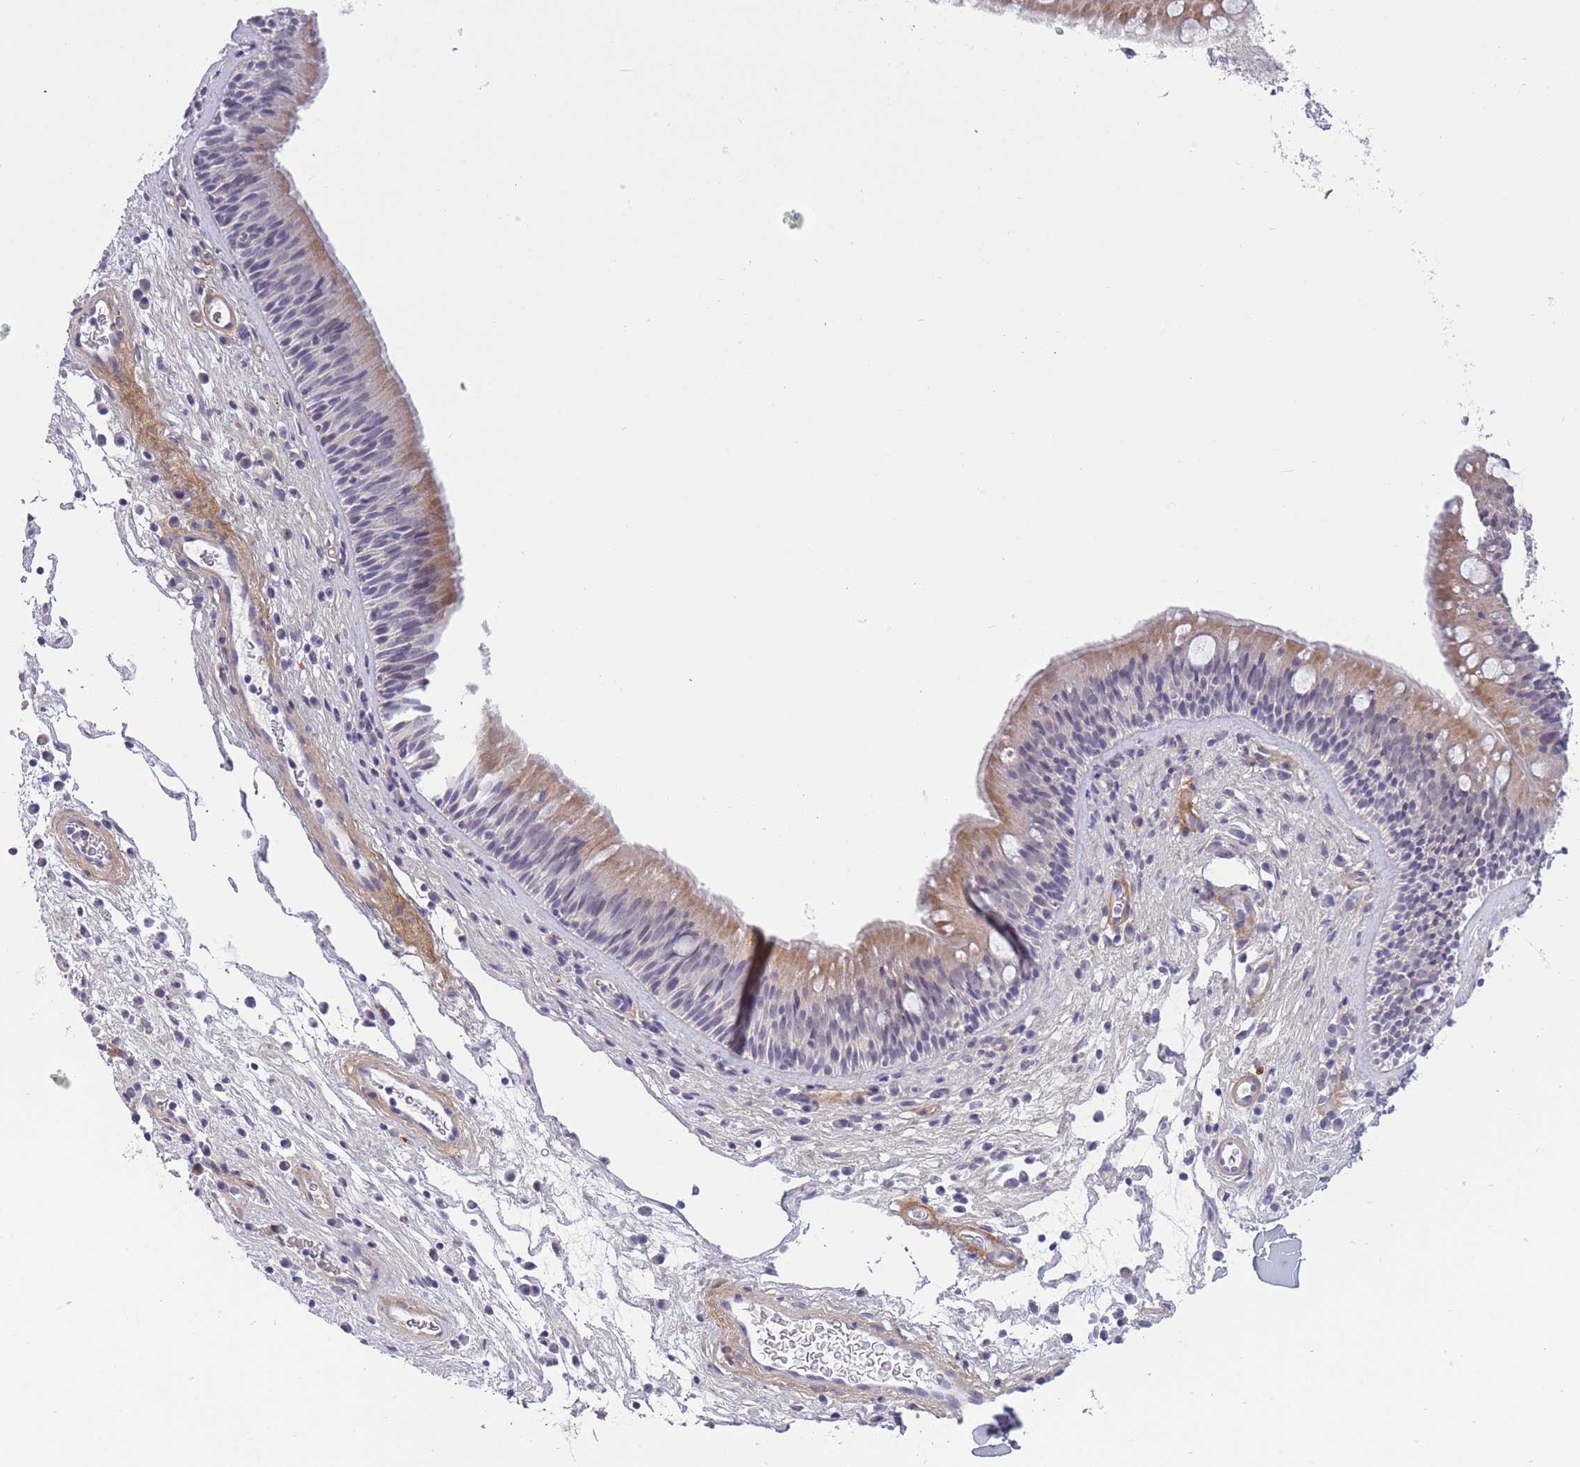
{"staining": {"intensity": "moderate", "quantity": ">75%", "location": "cytoplasmic/membranous"}, "tissue": "nasopharynx", "cell_type": "Respiratory epithelial cells", "image_type": "normal", "snomed": [{"axis": "morphology", "description": "Normal tissue, NOS"}, {"axis": "topography", "description": "Nasopharynx"}], "caption": "A brown stain labels moderate cytoplasmic/membranous positivity of a protein in respiratory epithelial cells of benign human nasopharynx.", "gene": "ZBTB24", "patient": {"sex": "male", "age": 63}}